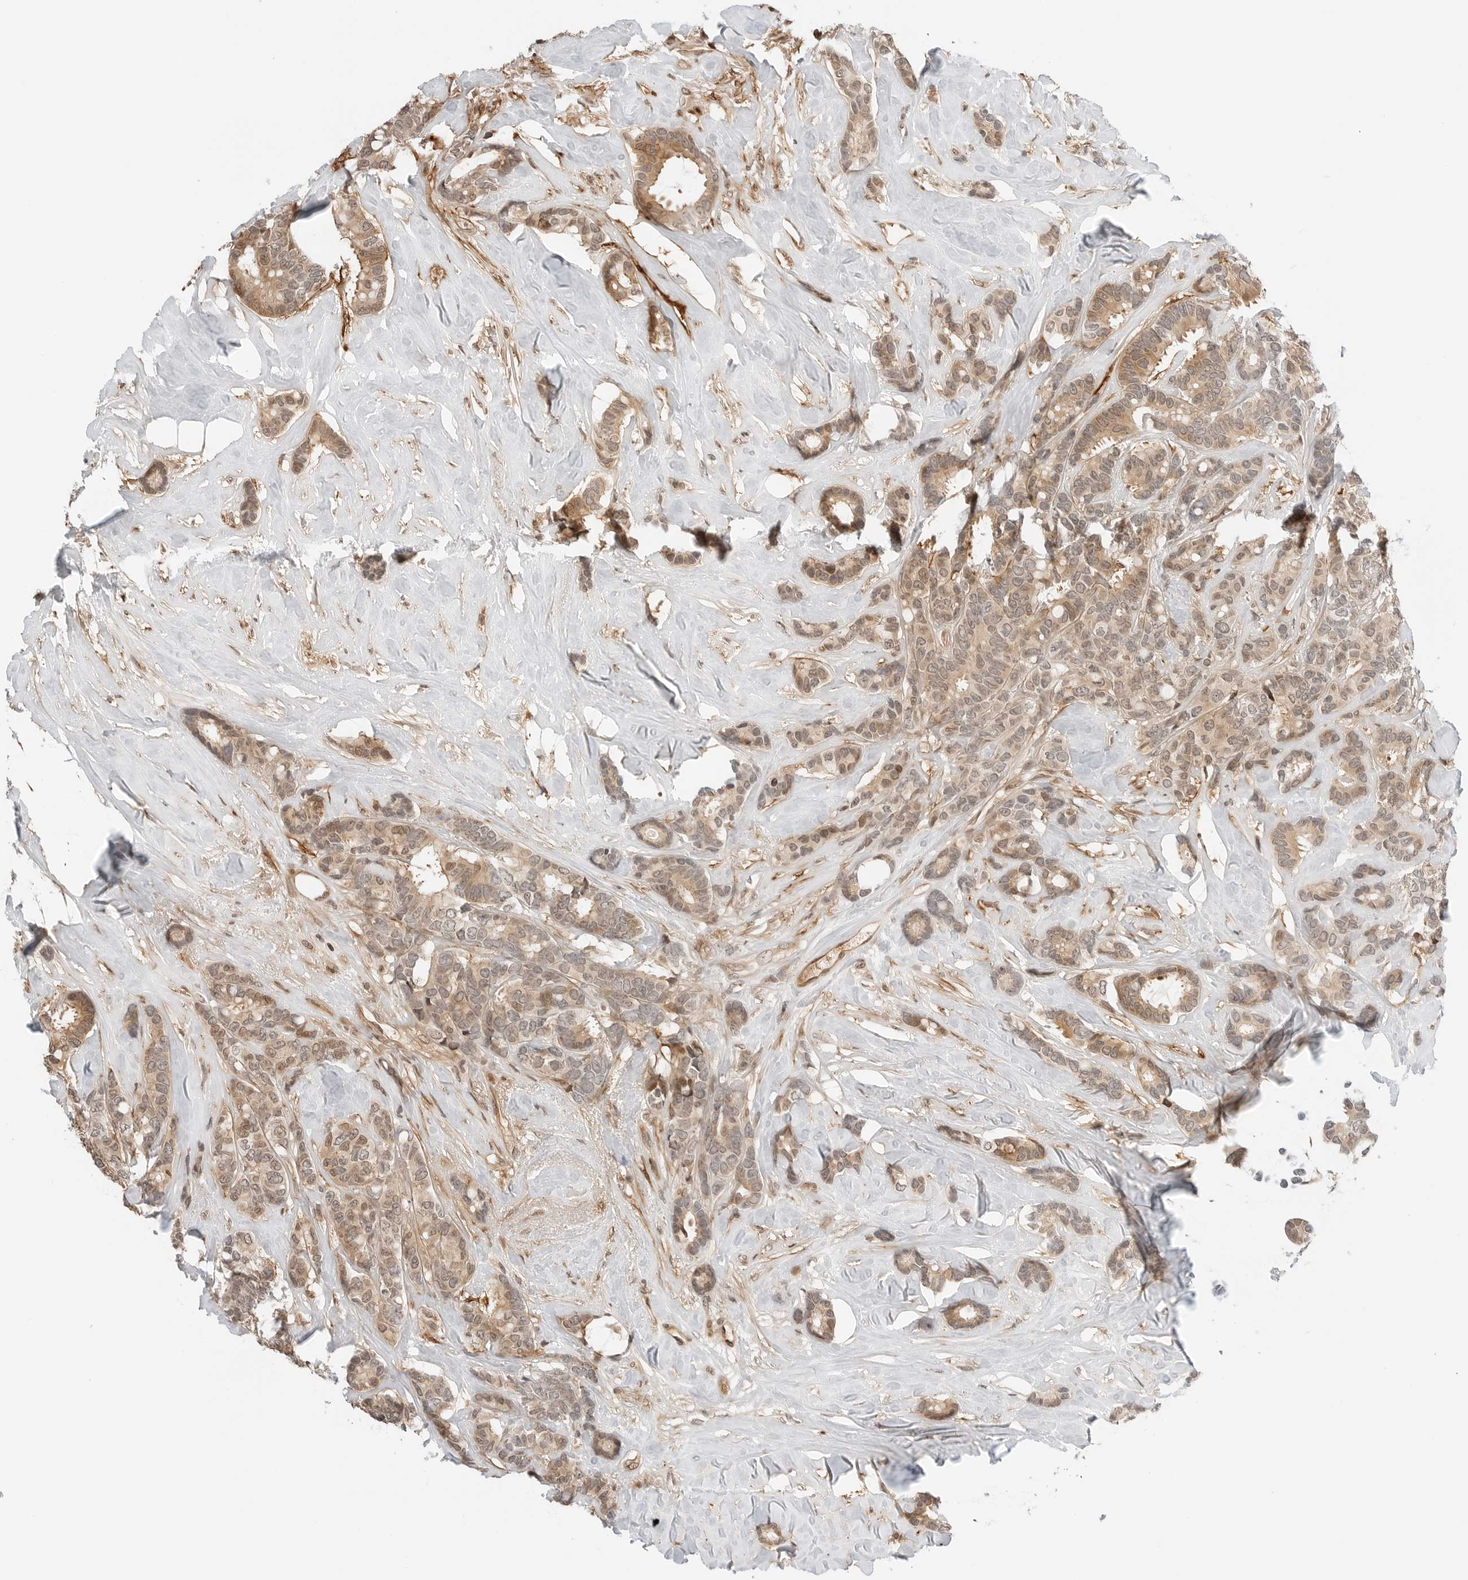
{"staining": {"intensity": "weak", "quantity": ">75%", "location": "cytoplasmic/membranous,nuclear"}, "tissue": "breast cancer", "cell_type": "Tumor cells", "image_type": "cancer", "snomed": [{"axis": "morphology", "description": "Duct carcinoma"}, {"axis": "topography", "description": "Breast"}], "caption": "A low amount of weak cytoplasmic/membranous and nuclear positivity is present in about >75% of tumor cells in breast intraductal carcinoma tissue.", "gene": "GEM", "patient": {"sex": "female", "age": 87}}